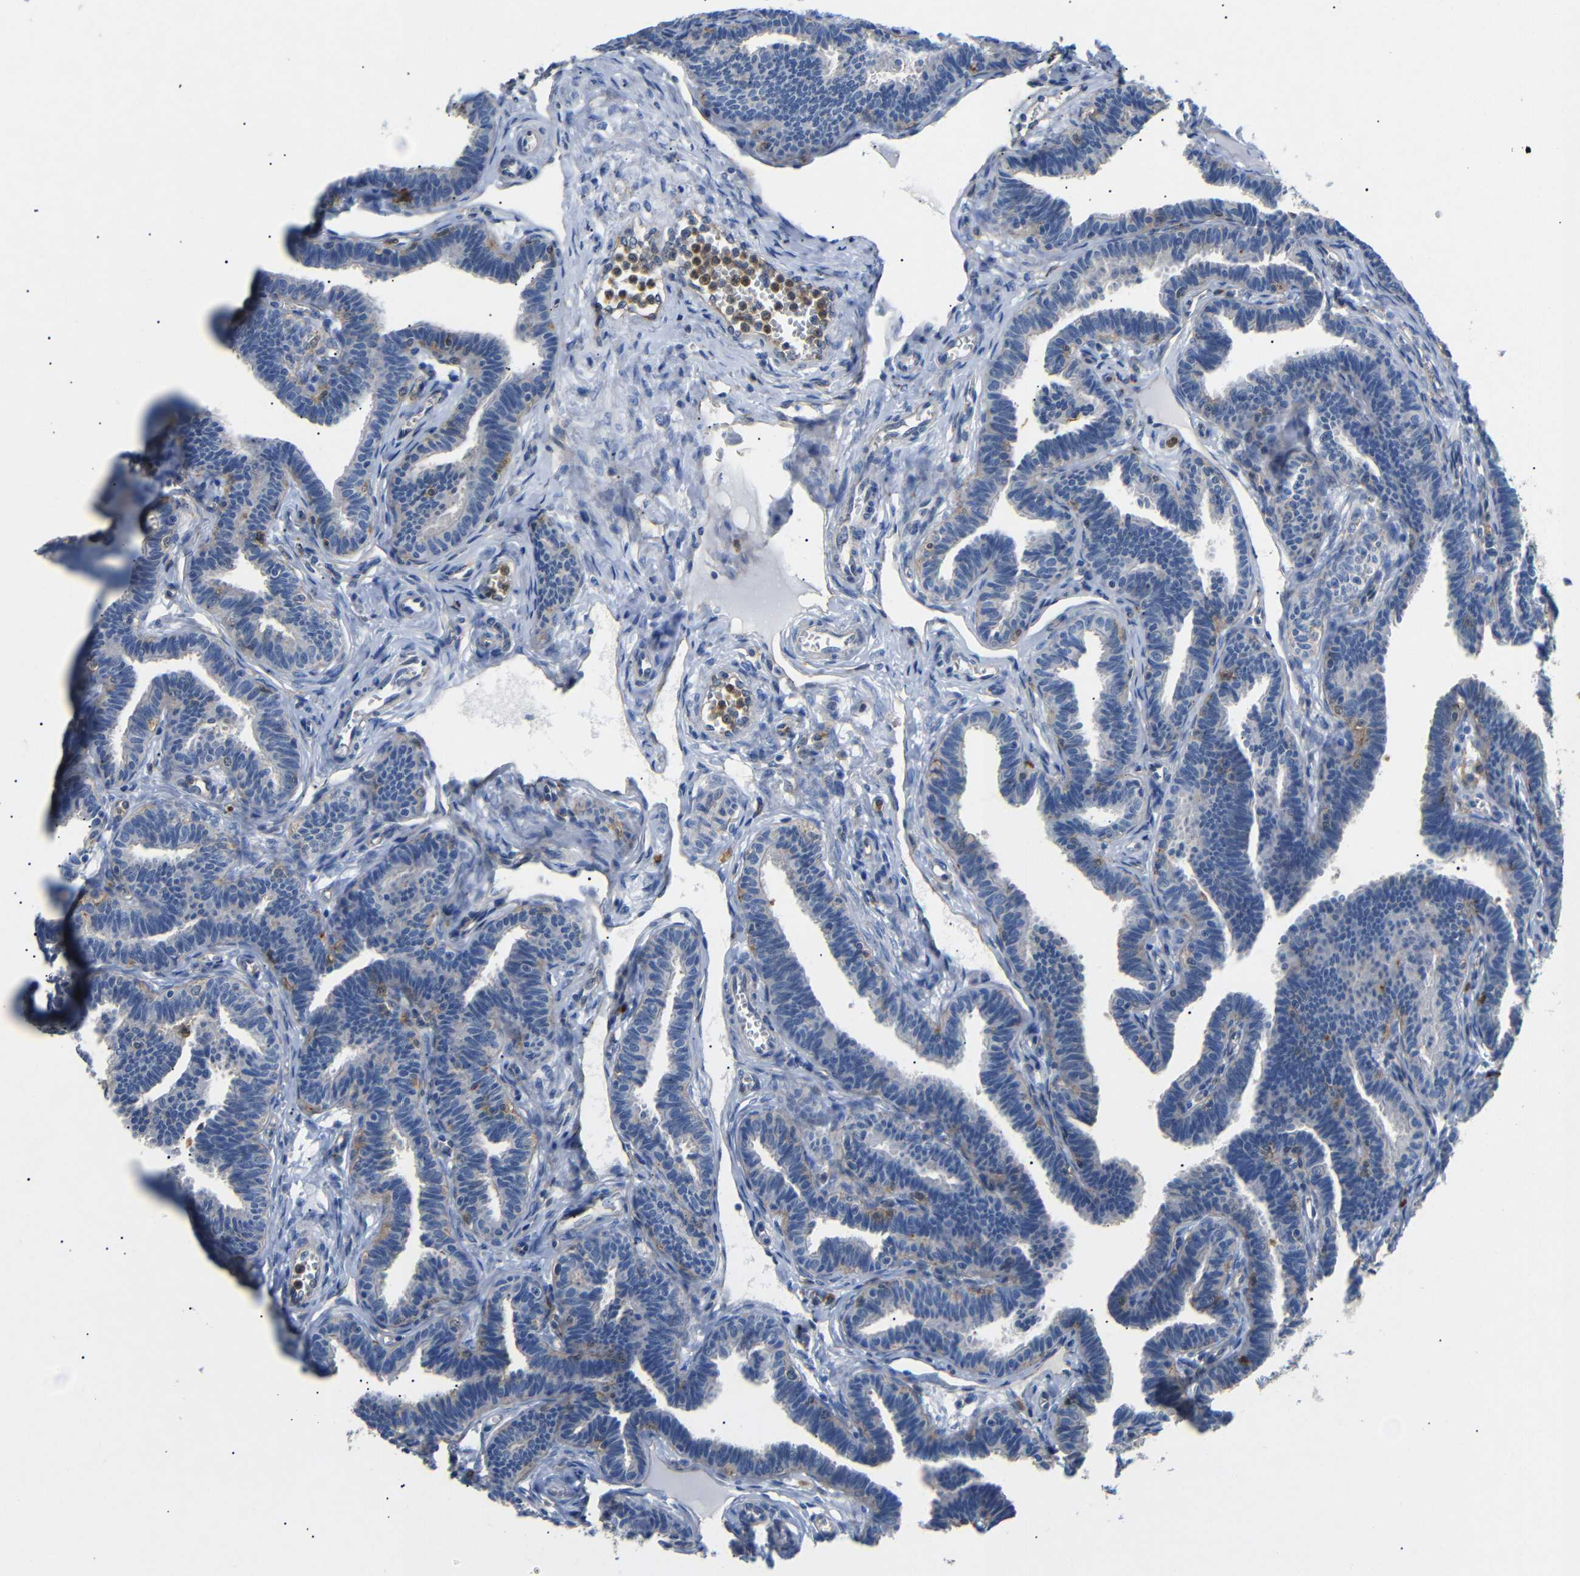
{"staining": {"intensity": "weak", "quantity": "<25%", "location": "cytoplasmic/membranous"}, "tissue": "fallopian tube", "cell_type": "Glandular cells", "image_type": "normal", "snomed": [{"axis": "morphology", "description": "Normal tissue, NOS"}, {"axis": "topography", "description": "Fallopian tube"}, {"axis": "topography", "description": "Ovary"}], "caption": "Normal fallopian tube was stained to show a protein in brown. There is no significant staining in glandular cells. The staining is performed using DAB (3,3'-diaminobenzidine) brown chromogen with nuclei counter-stained in using hematoxylin.", "gene": "SDCBP", "patient": {"sex": "female", "age": 23}}